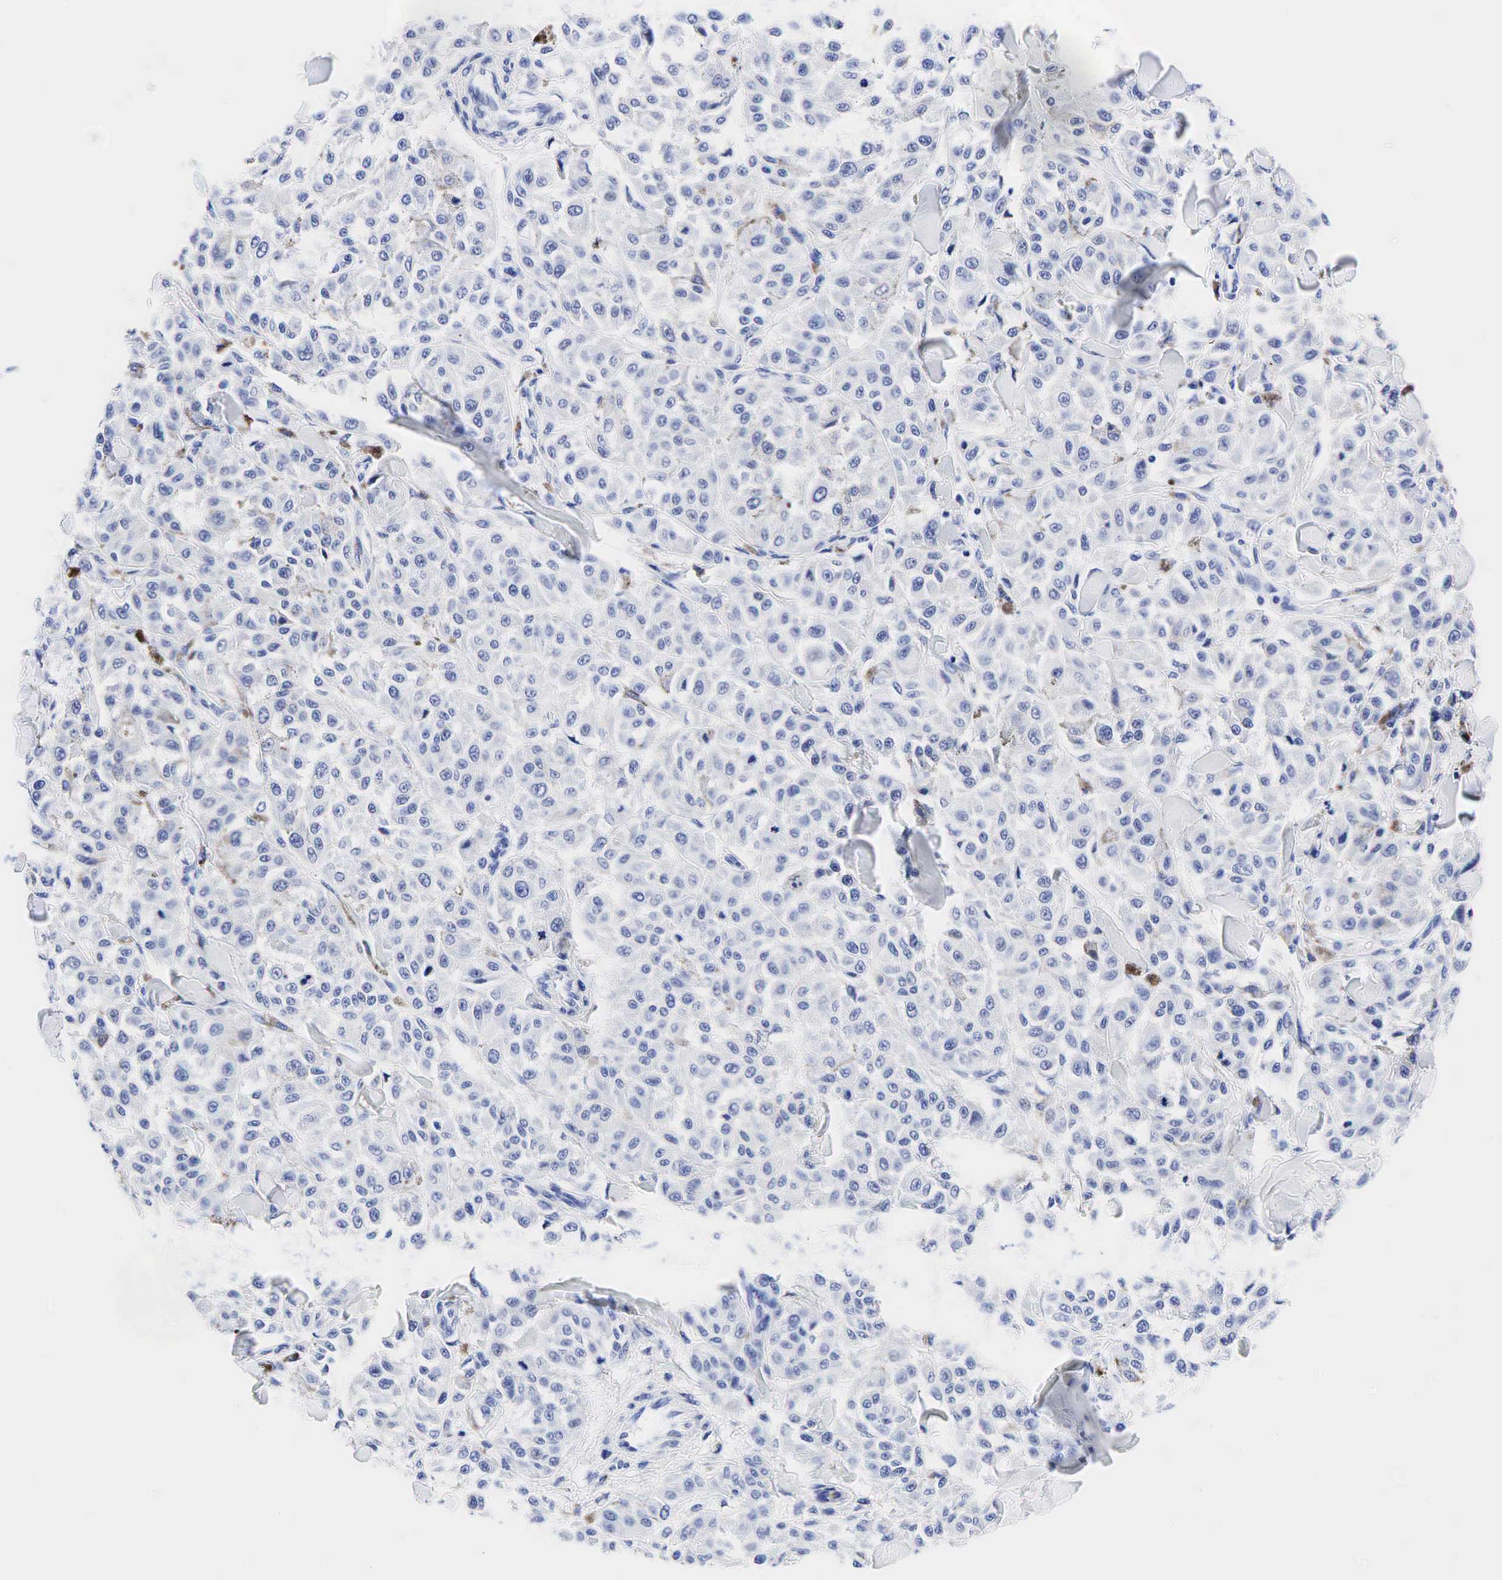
{"staining": {"intensity": "negative", "quantity": "none", "location": "none"}, "tissue": "melanoma", "cell_type": "Tumor cells", "image_type": "cancer", "snomed": [{"axis": "morphology", "description": "Malignant melanoma, NOS"}, {"axis": "topography", "description": "Skin"}], "caption": "Image shows no significant protein positivity in tumor cells of malignant melanoma. (Brightfield microscopy of DAB (3,3'-diaminobenzidine) immunohistochemistry (IHC) at high magnification).", "gene": "CEACAM5", "patient": {"sex": "female", "age": 64}}